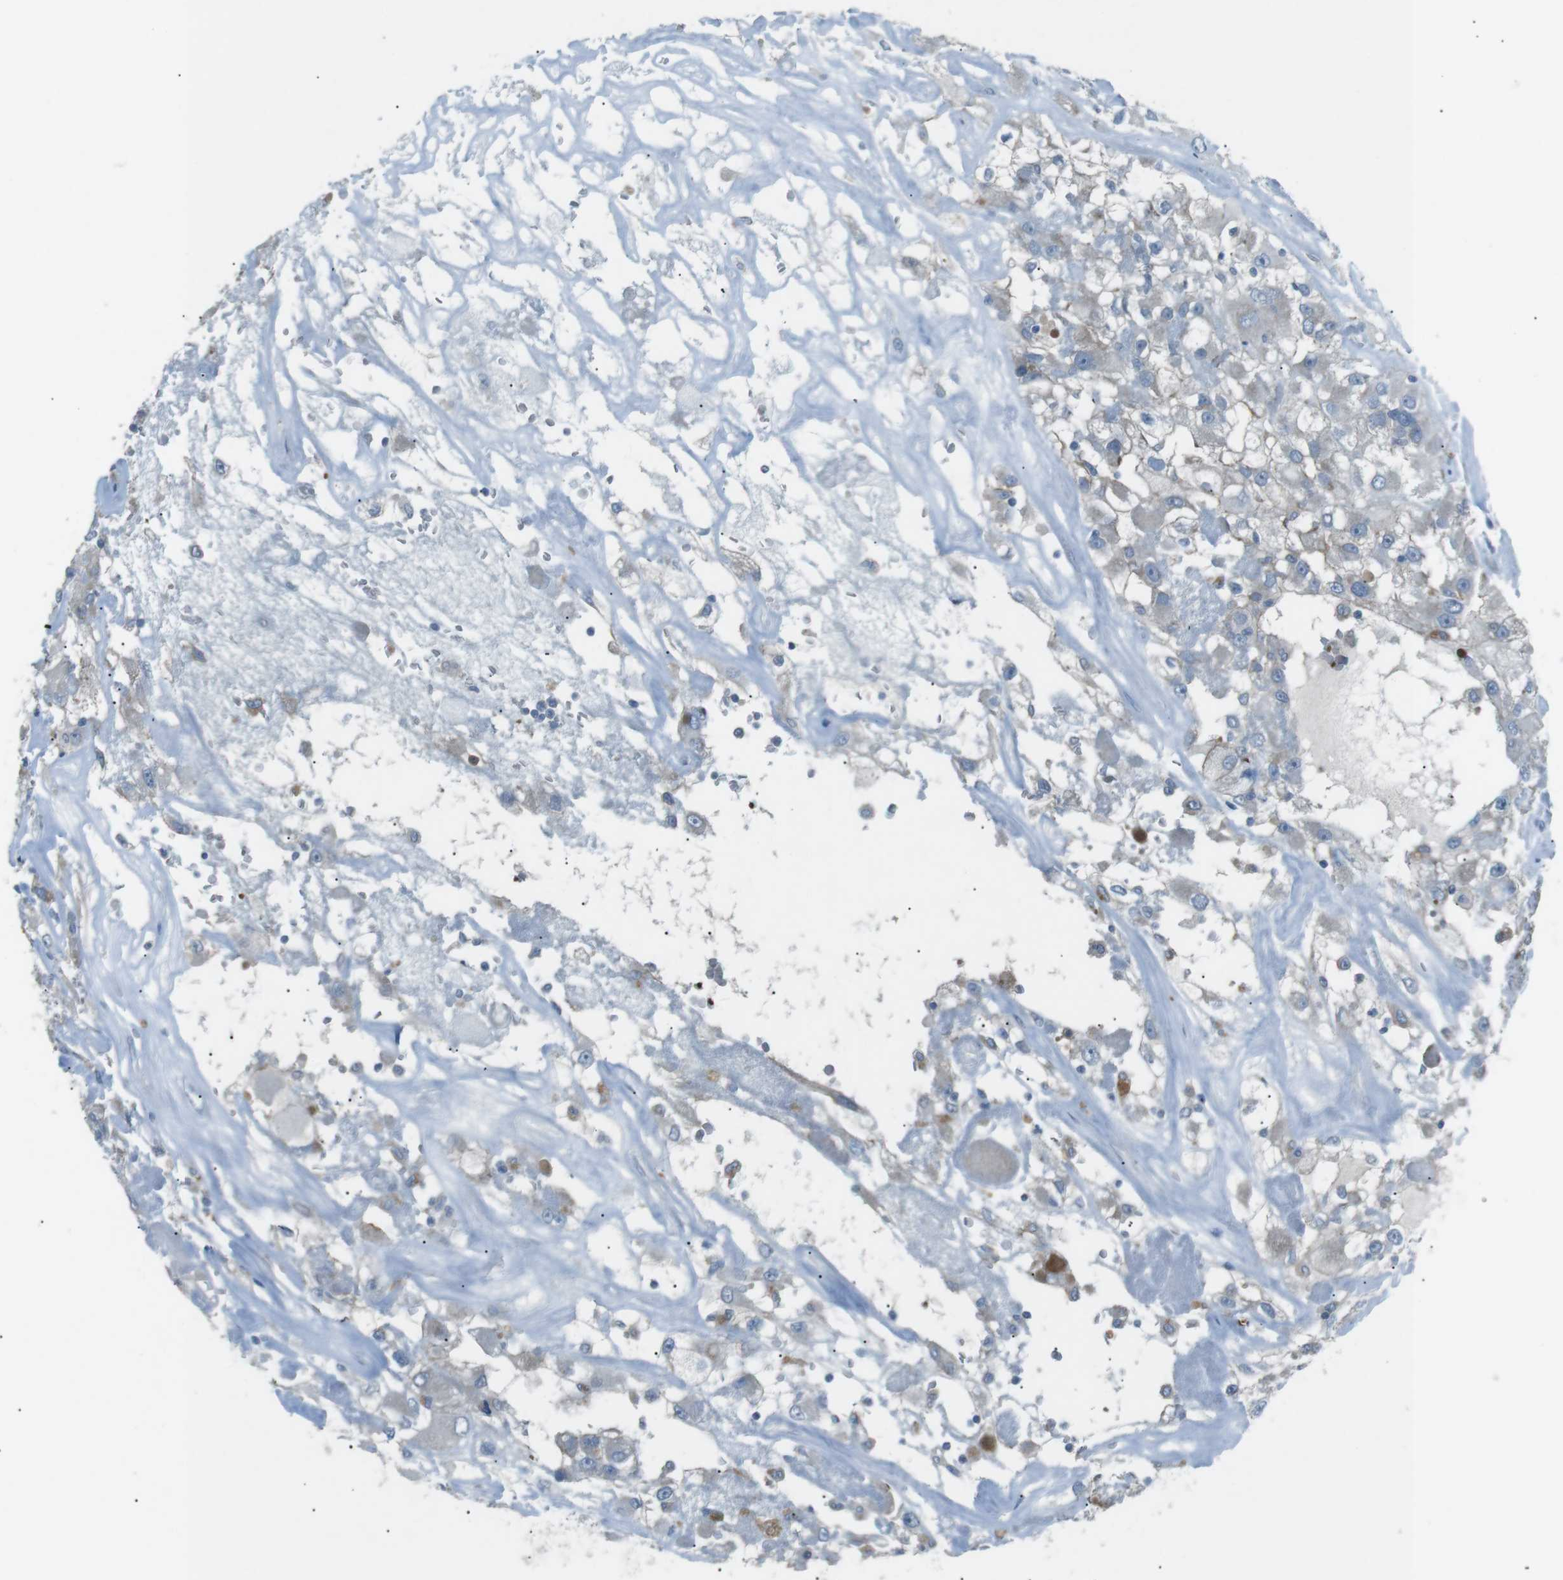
{"staining": {"intensity": "negative", "quantity": "none", "location": "none"}, "tissue": "renal cancer", "cell_type": "Tumor cells", "image_type": "cancer", "snomed": [{"axis": "morphology", "description": "Adenocarcinoma, NOS"}, {"axis": "topography", "description": "Kidney"}], "caption": "The histopathology image exhibits no significant expression in tumor cells of renal adenocarcinoma. (IHC, brightfield microscopy, high magnification).", "gene": "SPTA1", "patient": {"sex": "female", "age": 52}}